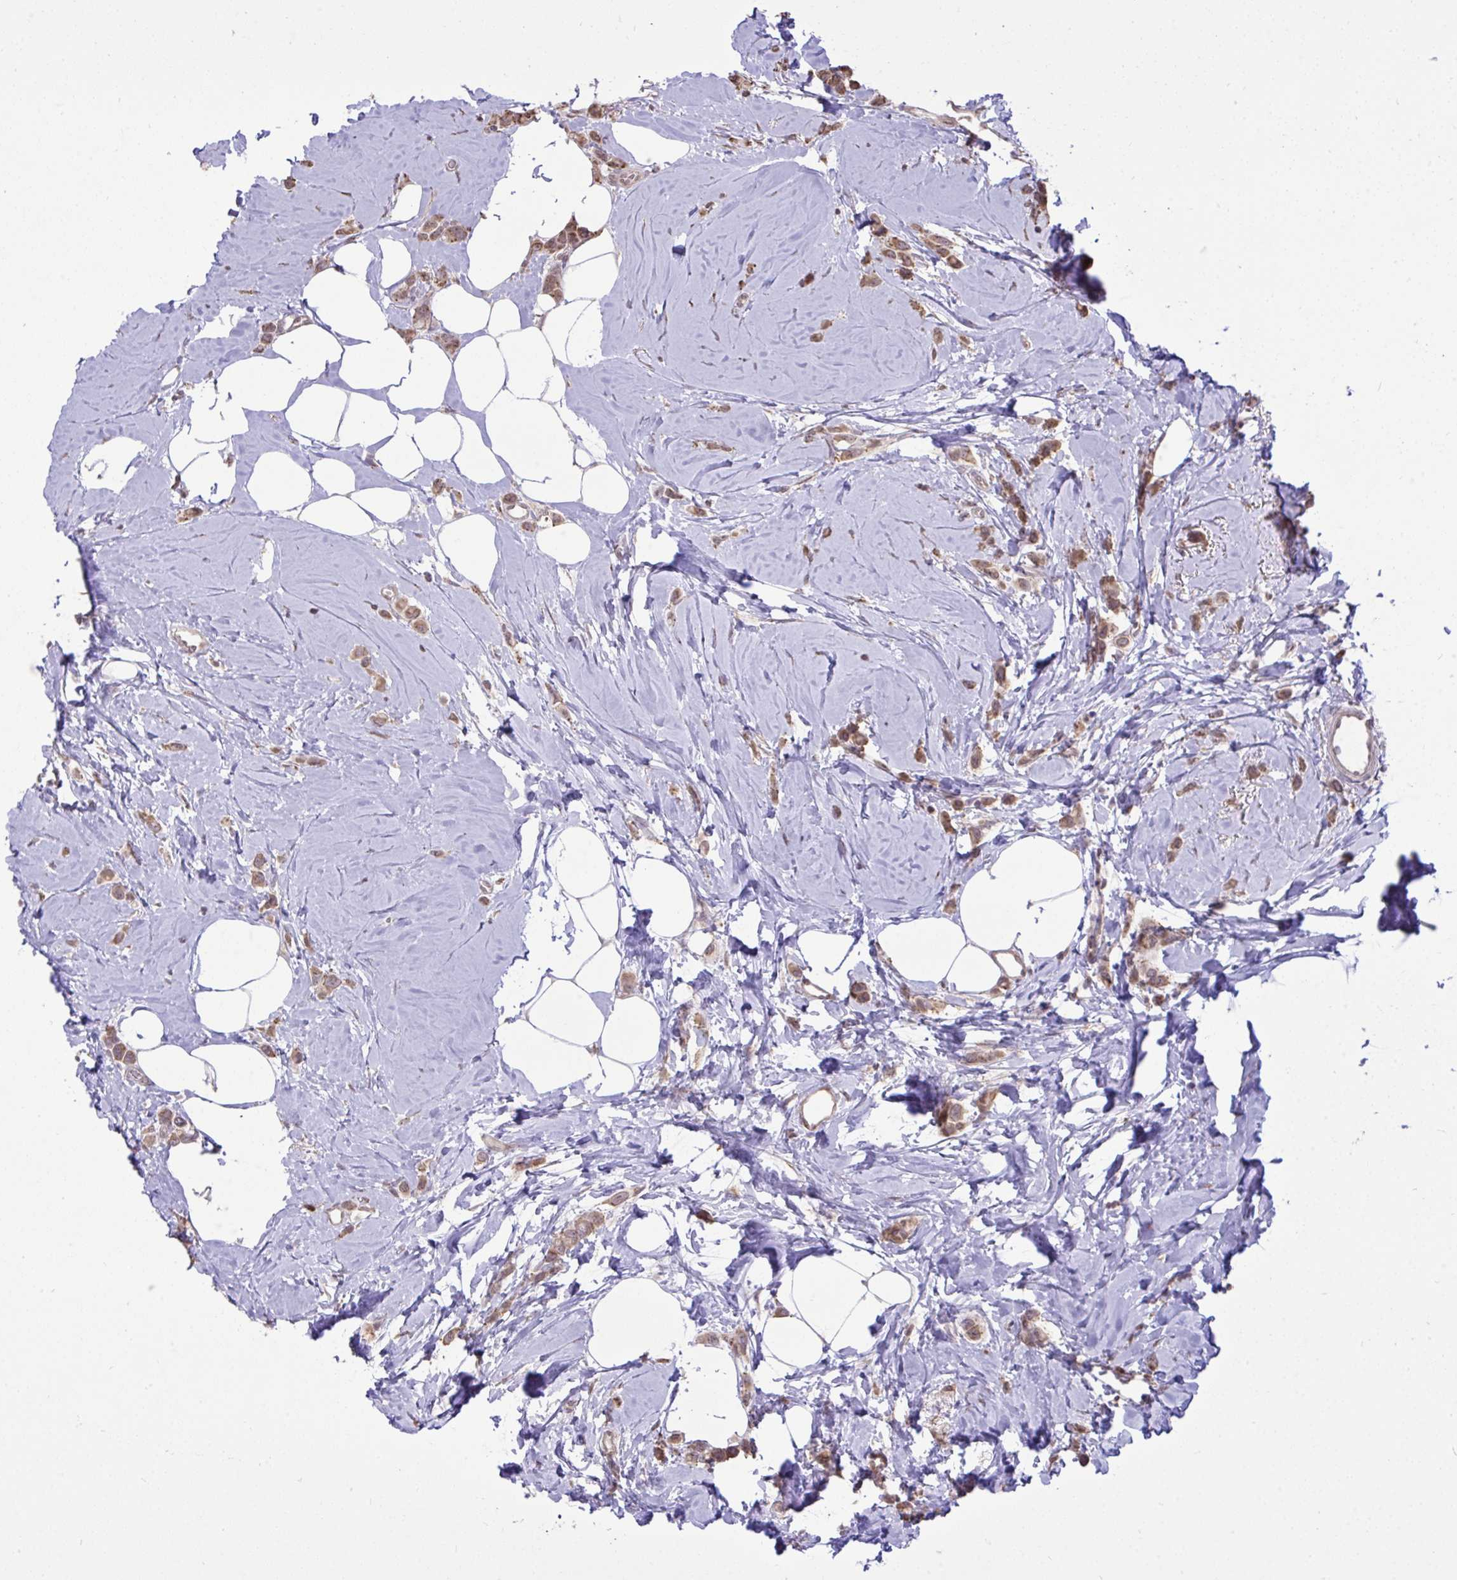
{"staining": {"intensity": "moderate", "quantity": ">75%", "location": "cytoplasmic/membranous"}, "tissue": "breast cancer", "cell_type": "Tumor cells", "image_type": "cancer", "snomed": [{"axis": "morphology", "description": "Lobular carcinoma"}, {"axis": "topography", "description": "Breast"}], "caption": "Immunohistochemical staining of human lobular carcinoma (breast) shows medium levels of moderate cytoplasmic/membranous protein staining in about >75% of tumor cells.", "gene": "CYP20A1", "patient": {"sex": "female", "age": 66}}